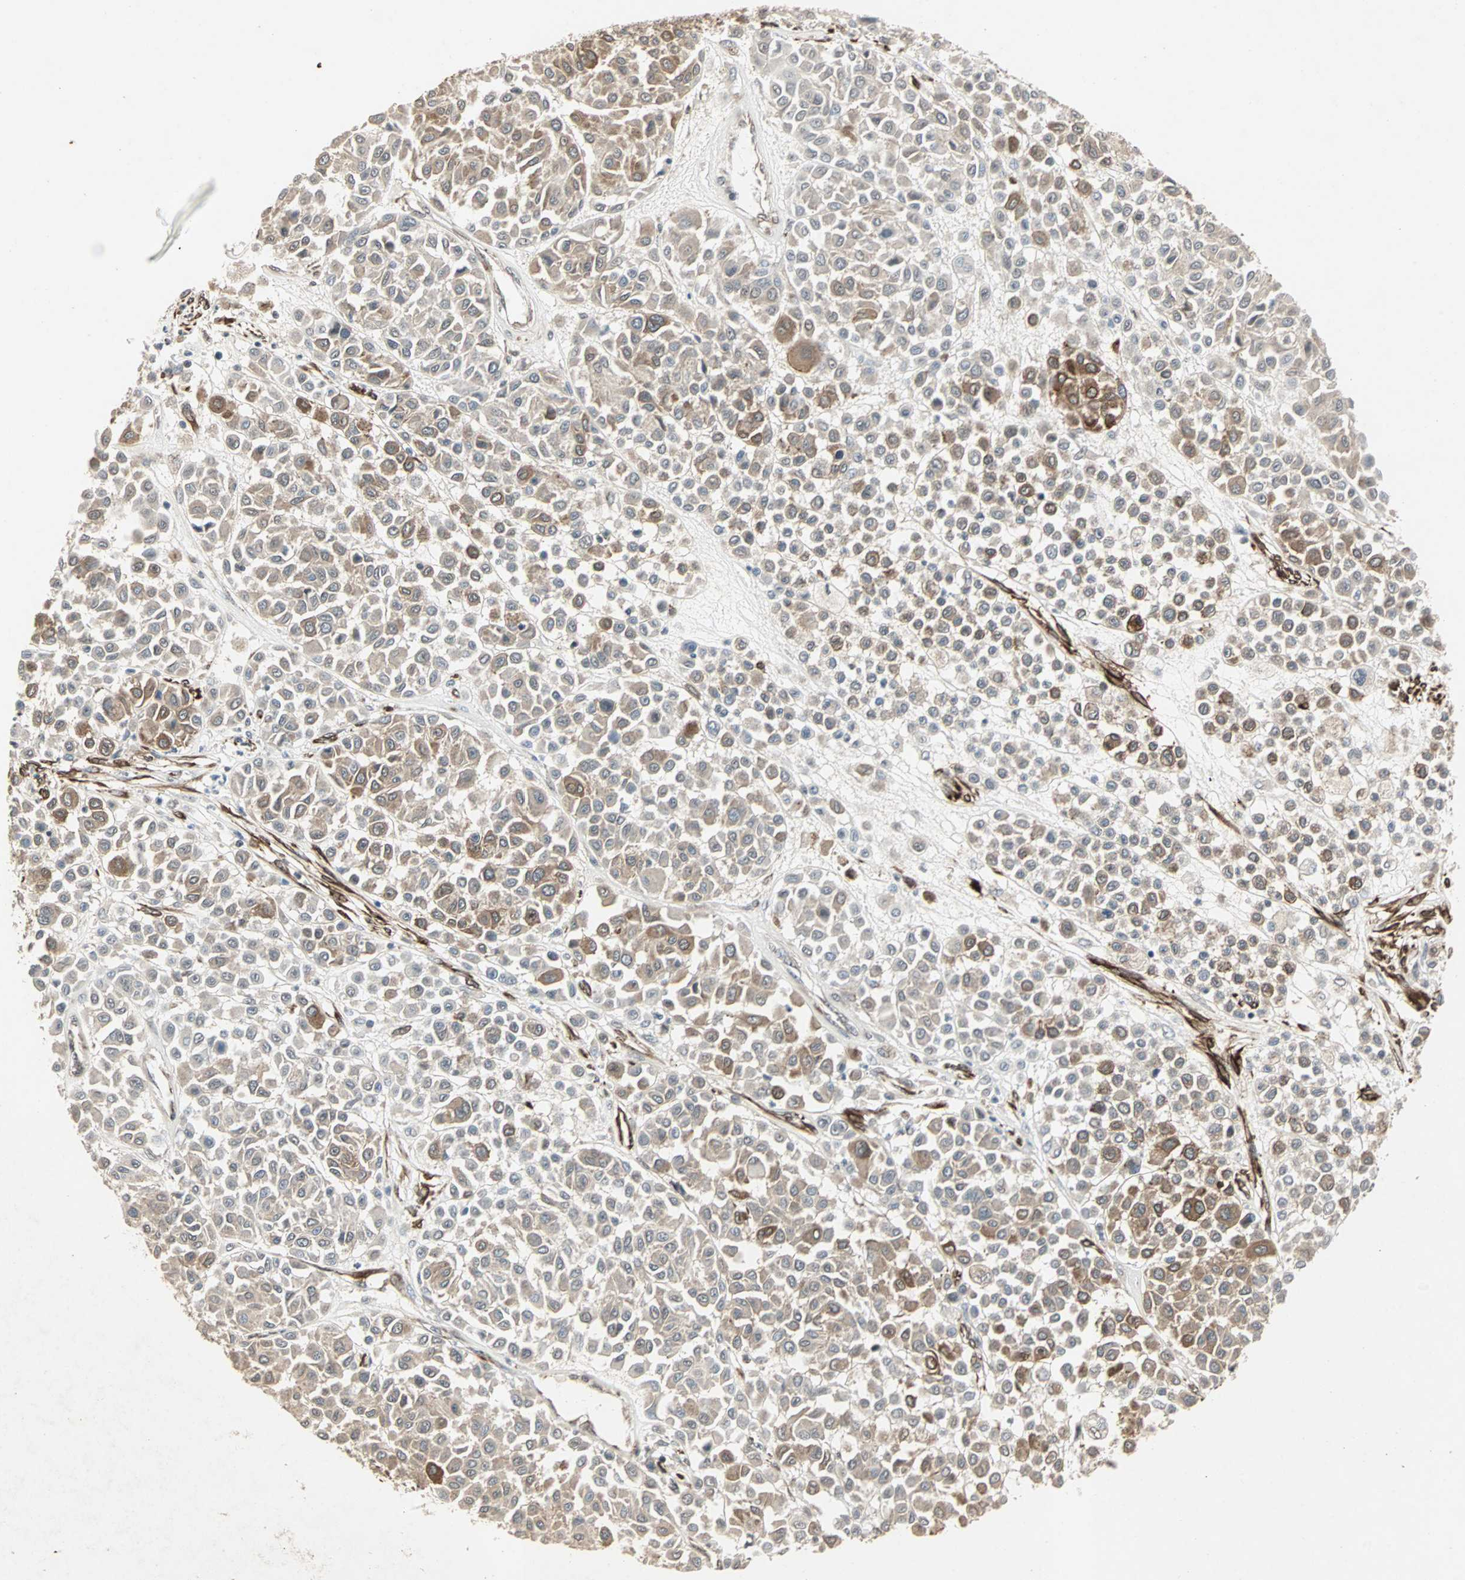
{"staining": {"intensity": "moderate", "quantity": "25%-75%", "location": "cytoplasmic/membranous"}, "tissue": "melanoma", "cell_type": "Tumor cells", "image_type": "cancer", "snomed": [{"axis": "morphology", "description": "Malignant melanoma, Metastatic site"}, {"axis": "topography", "description": "Soft tissue"}], "caption": "Immunohistochemical staining of human malignant melanoma (metastatic site) exhibits medium levels of moderate cytoplasmic/membranous protein positivity in about 25%-75% of tumor cells.", "gene": "TRPV4", "patient": {"sex": "male", "age": 41}}